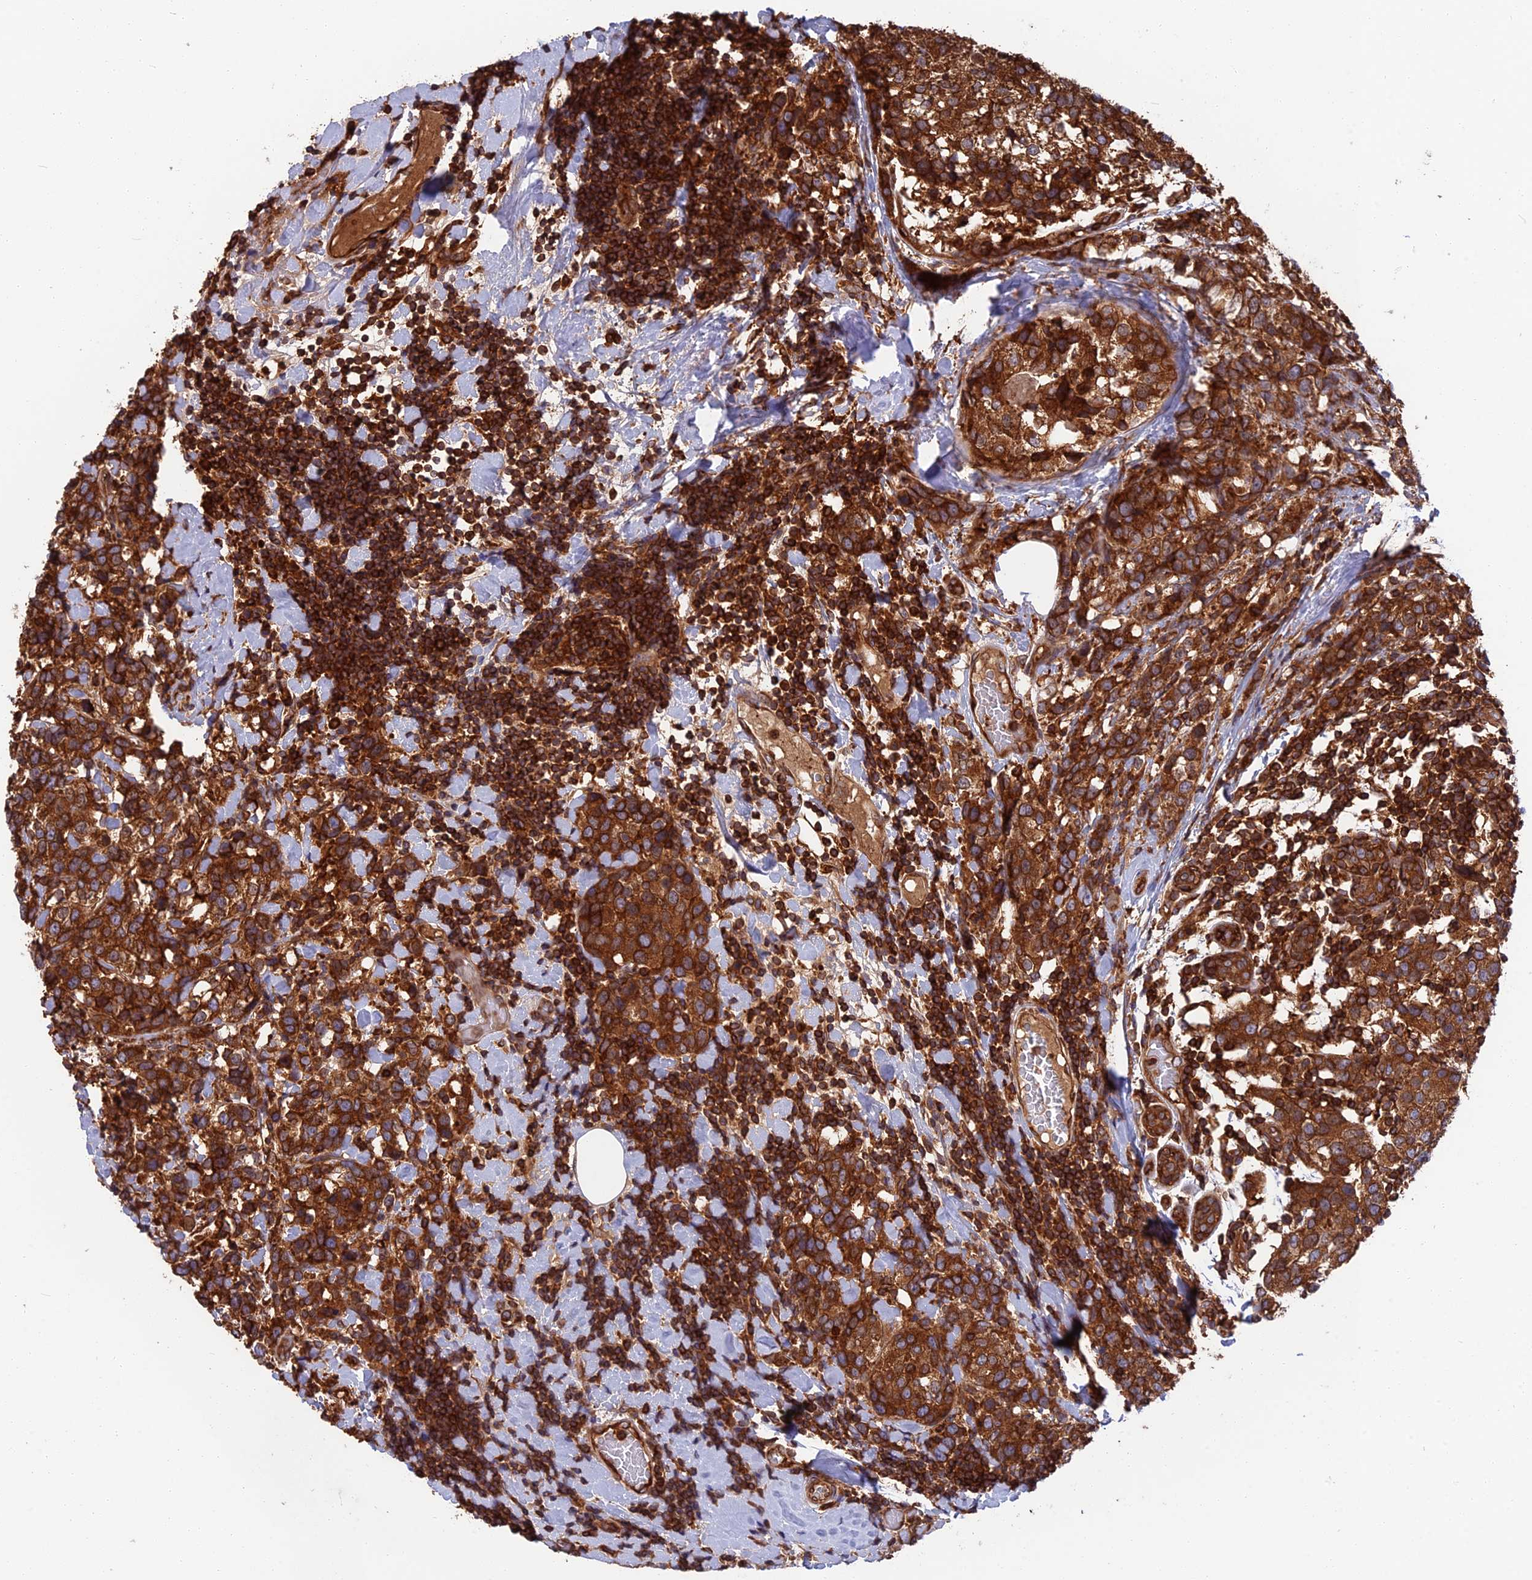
{"staining": {"intensity": "strong", "quantity": ">75%", "location": "cytoplasmic/membranous"}, "tissue": "breast cancer", "cell_type": "Tumor cells", "image_type": "cancer", "snomed": [{"axis": "morphology", "description": "Lobular carcinoma"}, {"axis": "topography", "description": "Breast"}], "caption": "Immunohistochemical staining of human breast lobular carcinoma exhibits strong cytoplasmic/membranous protein positivity in about >75% of tumor cells.", "gene": "WDR1", "patient": {"sex": "female", "age": 59}}